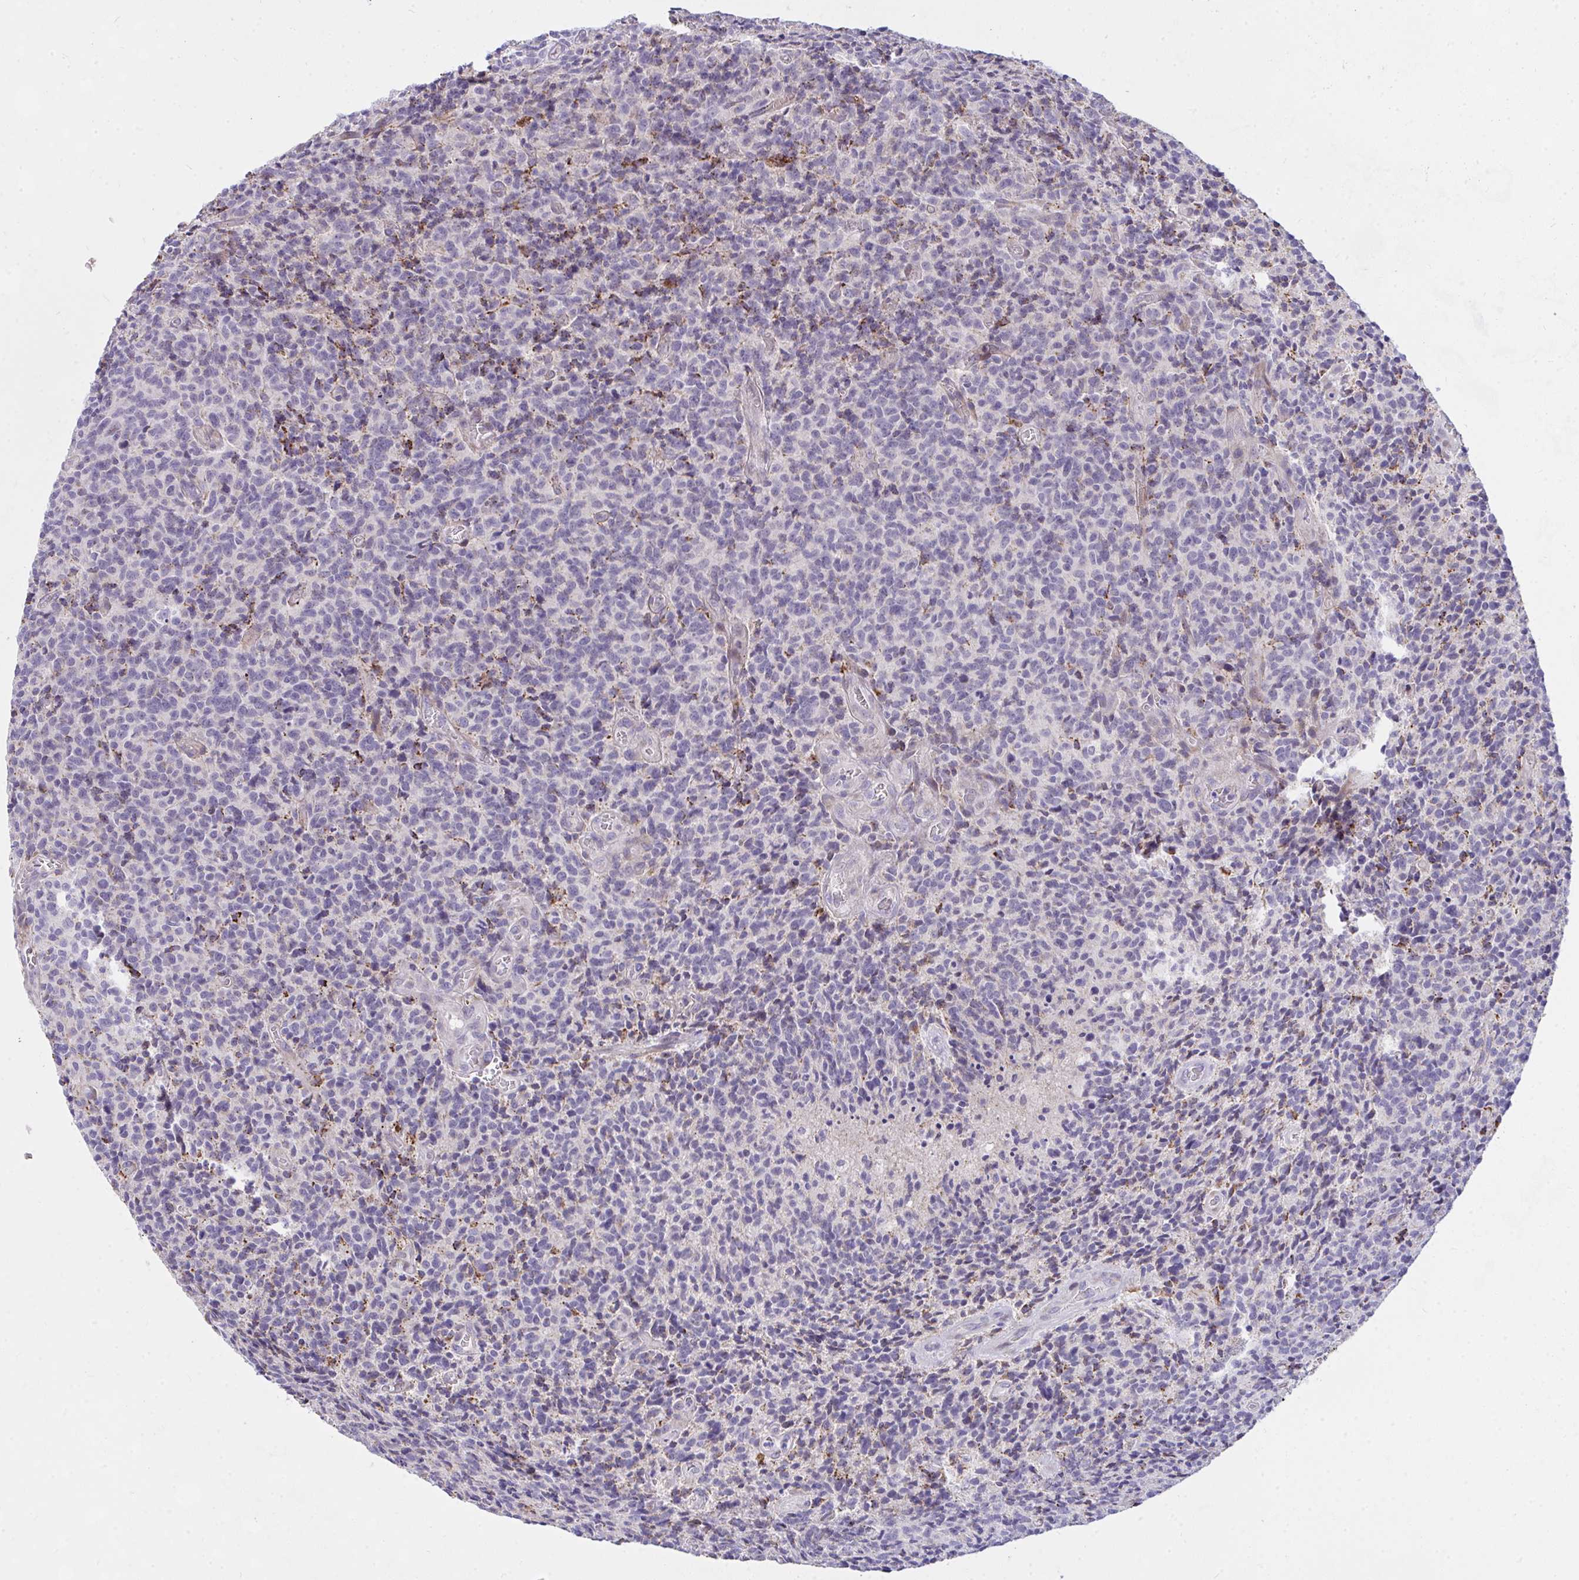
{"staining": {"intensity": "negative", "quantity": "none", "location": "none"}, "tissue": "glioma", "cell_type": "Tumor cells", "image_type": "cancer", "snomed": [{"axis": "morphology", "description": "Glioma, malignant, High grade"}, {"axis": "topography", "description": "Brain"}], "caption": "Micrograph shows no significant protein staining in tumor cells of high-grade glioma (malignant). Brightfield microscopy of IHC stained with DAB (3,3'-diaminobenzidine) (brown) and hematoxylin (blue), captured at high magnification.", "gene": "CEP63", "patient": {"sex": "male", "age": 76}}